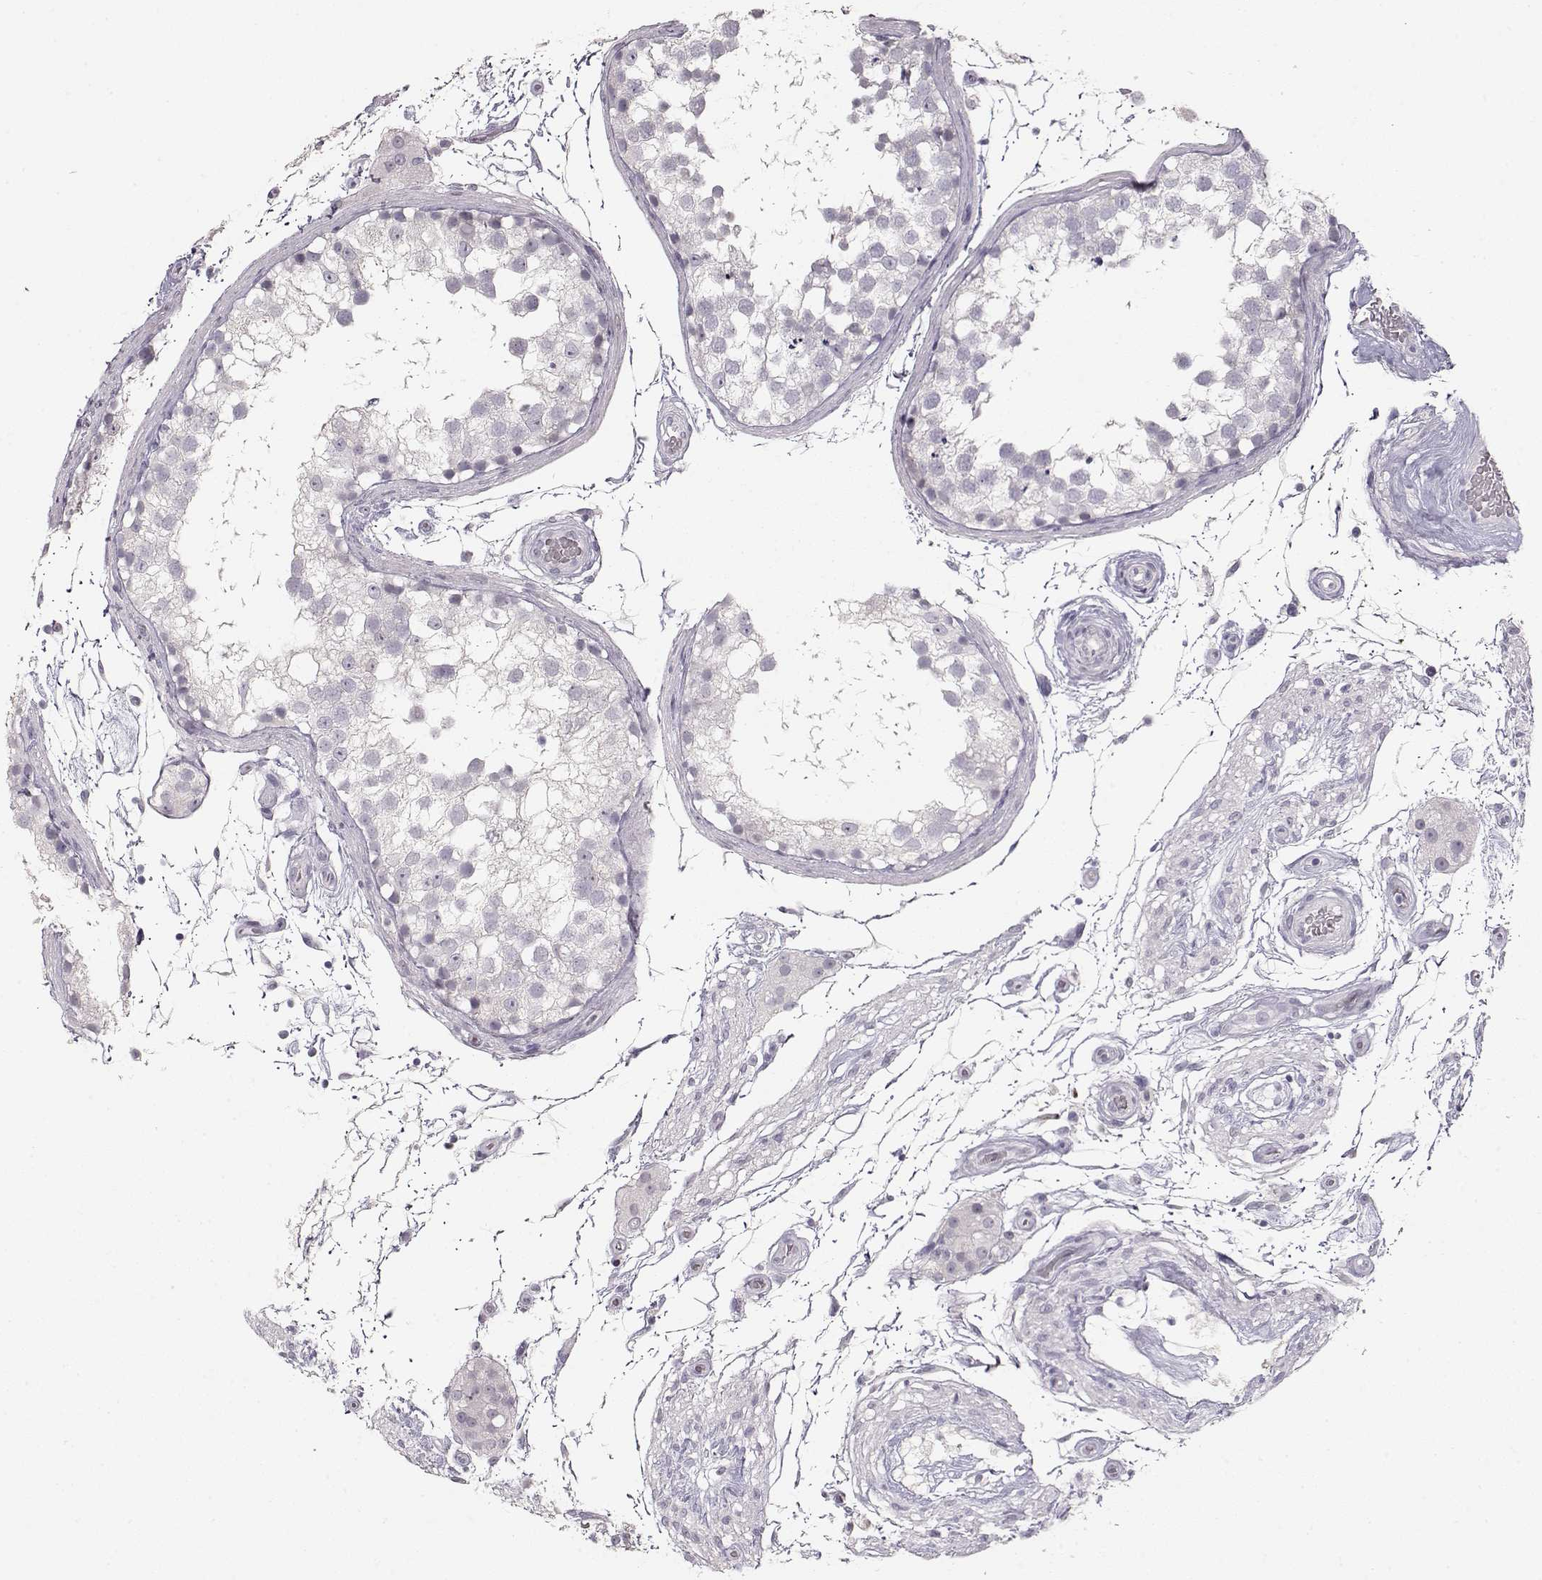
{"staining": {"intensity": "negative", "quantity": "none", "location": "none"}, "tissue": "testis", "cell_type": "Cells in seminiferous ducts", "image_type": "normal", "snomed": [{"axis": "morphology", "description": "Normal tissue, NOS"}, {"axis": "morphology", "description": "Seminoma, NOS"}, {"axis": "topography", "description": "Testis"}], "caption": "This is a micrograph of immunohistochemistry staining of normal testis, which shows no expression in cells in seminiferous ducts.", "gene": "S100B", "patient": {"sex": "male", "age": 65}}